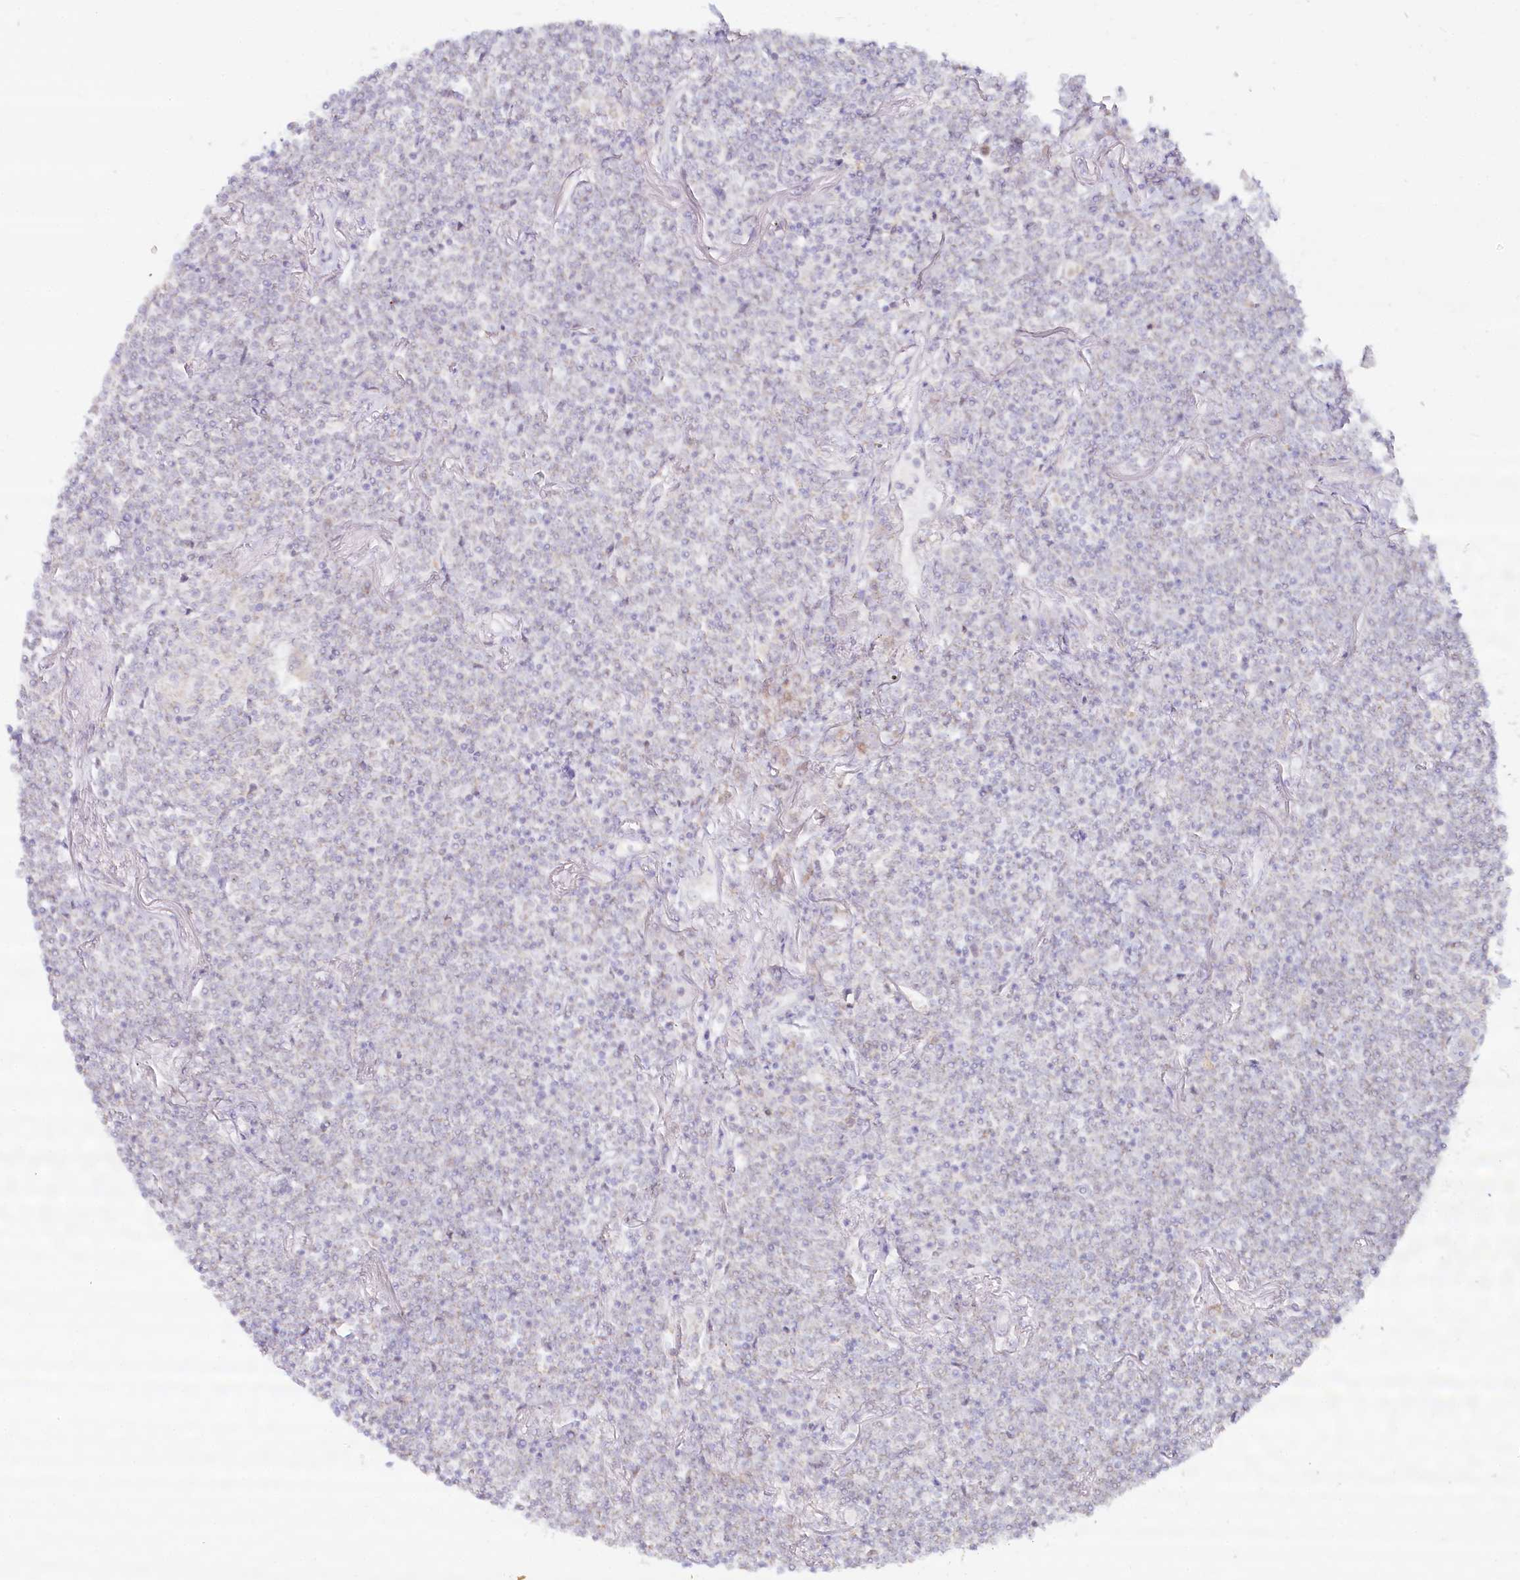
{"staining": {"intensity": "negative", "quantity": "none", "location": "none"}, "tissue": "lymphoma", "cell_type": "Tumor cells", "image_type": "cancer", "snomed": [{"axis": "morphology", "description": "Malignant lymphoma, non-Hodgkin's type, Low grade"}, {"axis": "topography", "description": "Lung"}], "caption": "Immunohistochemistry photomicrograph of human lymphoma stained for a protein (brown), which displays no staining in tumor cells.", "gene": "PSAPL1", "patient": {"sex": "female", "age": 71}}